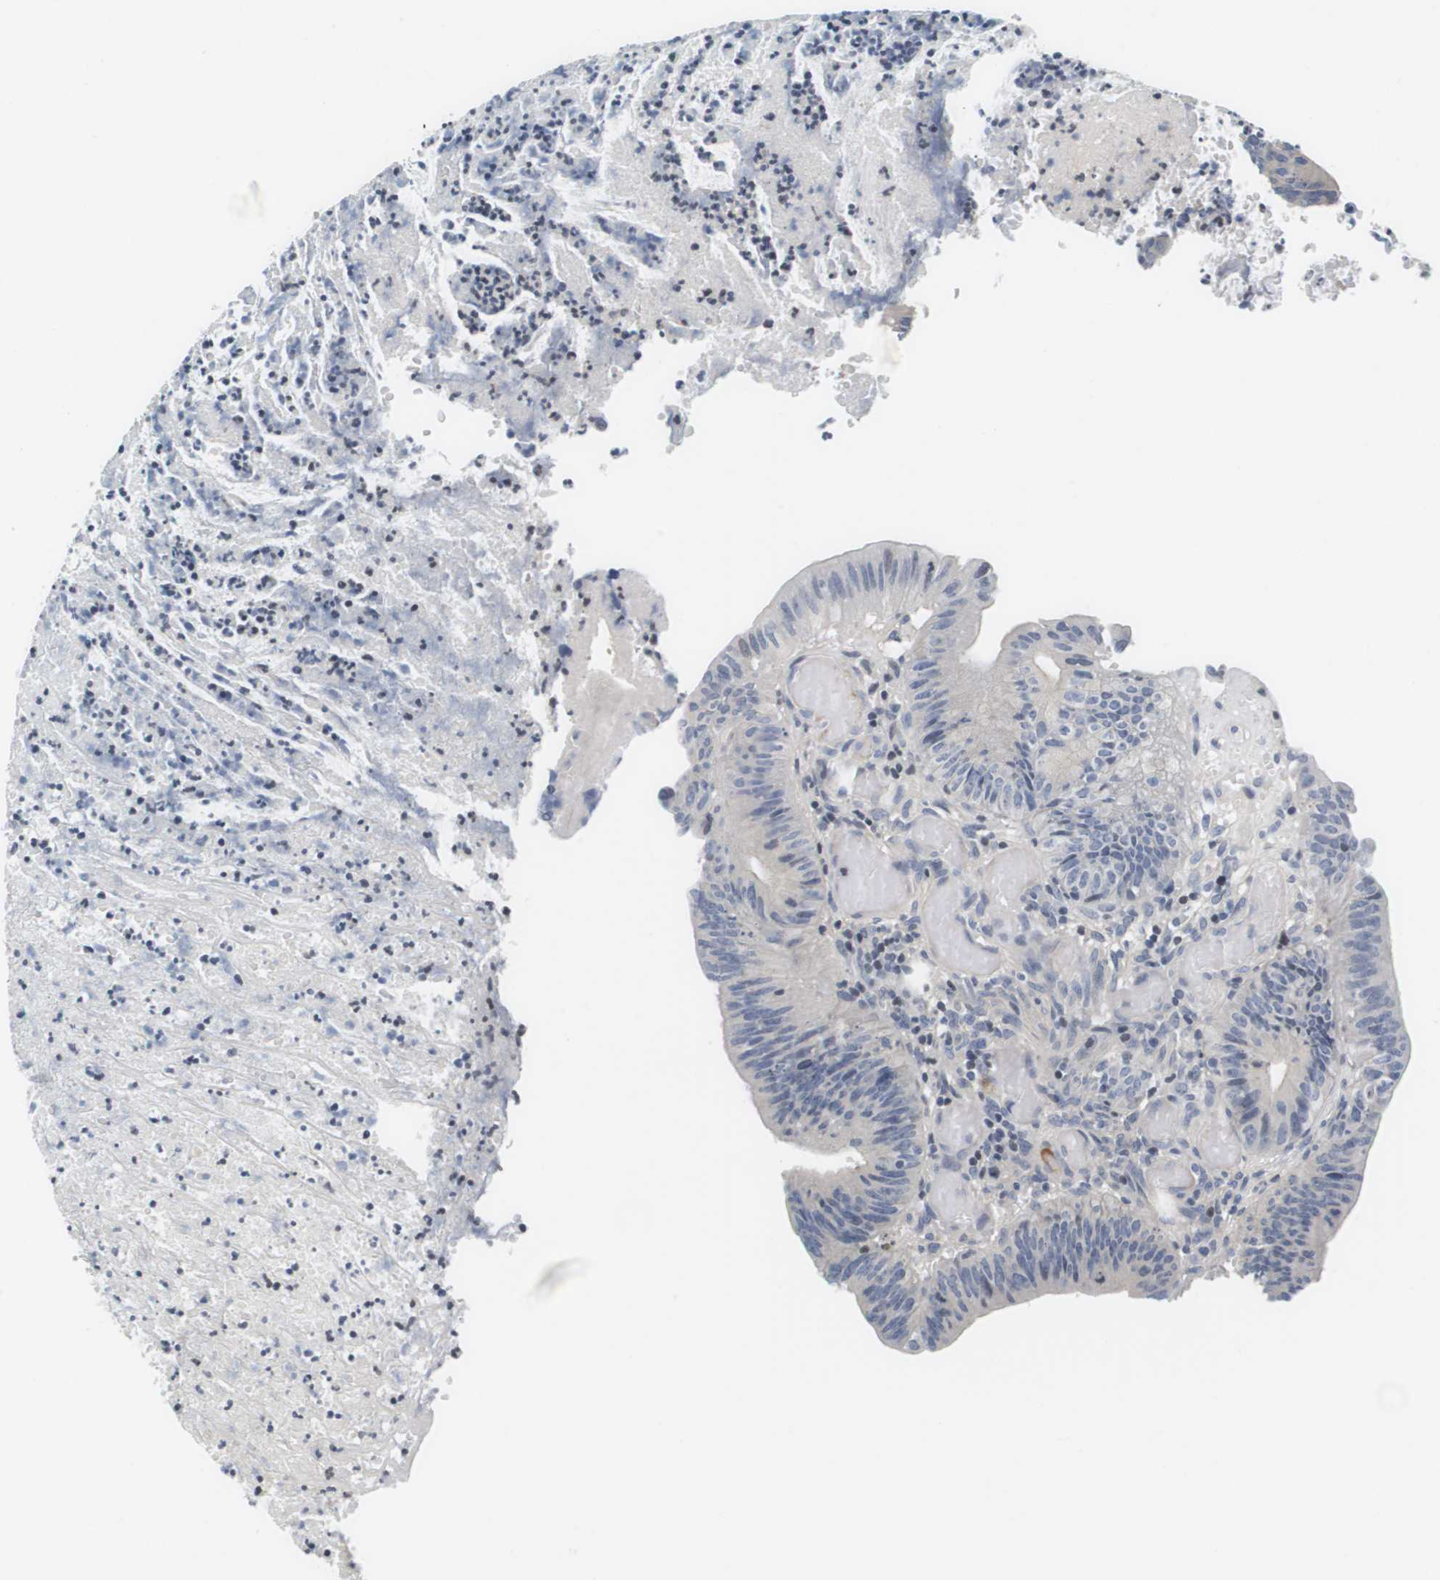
{"staining": {"intensity": "negative", "quantity": "none", "location": "none"}, "tissue": "colorectal cancer", "cell_type": "Tumor cells", "image_type": "cancer", "snomed": [{"axis": "morphology", "description": "Adenocarcinoma, NOS"}, {"axis": "topography", "description": "Rectum"}], "caption": "Tumor cells show no significant staining in adenocarcinoma (colorectal).", "gene": "KCNJ5", "patient": {"sex": "female", "age": 66}}